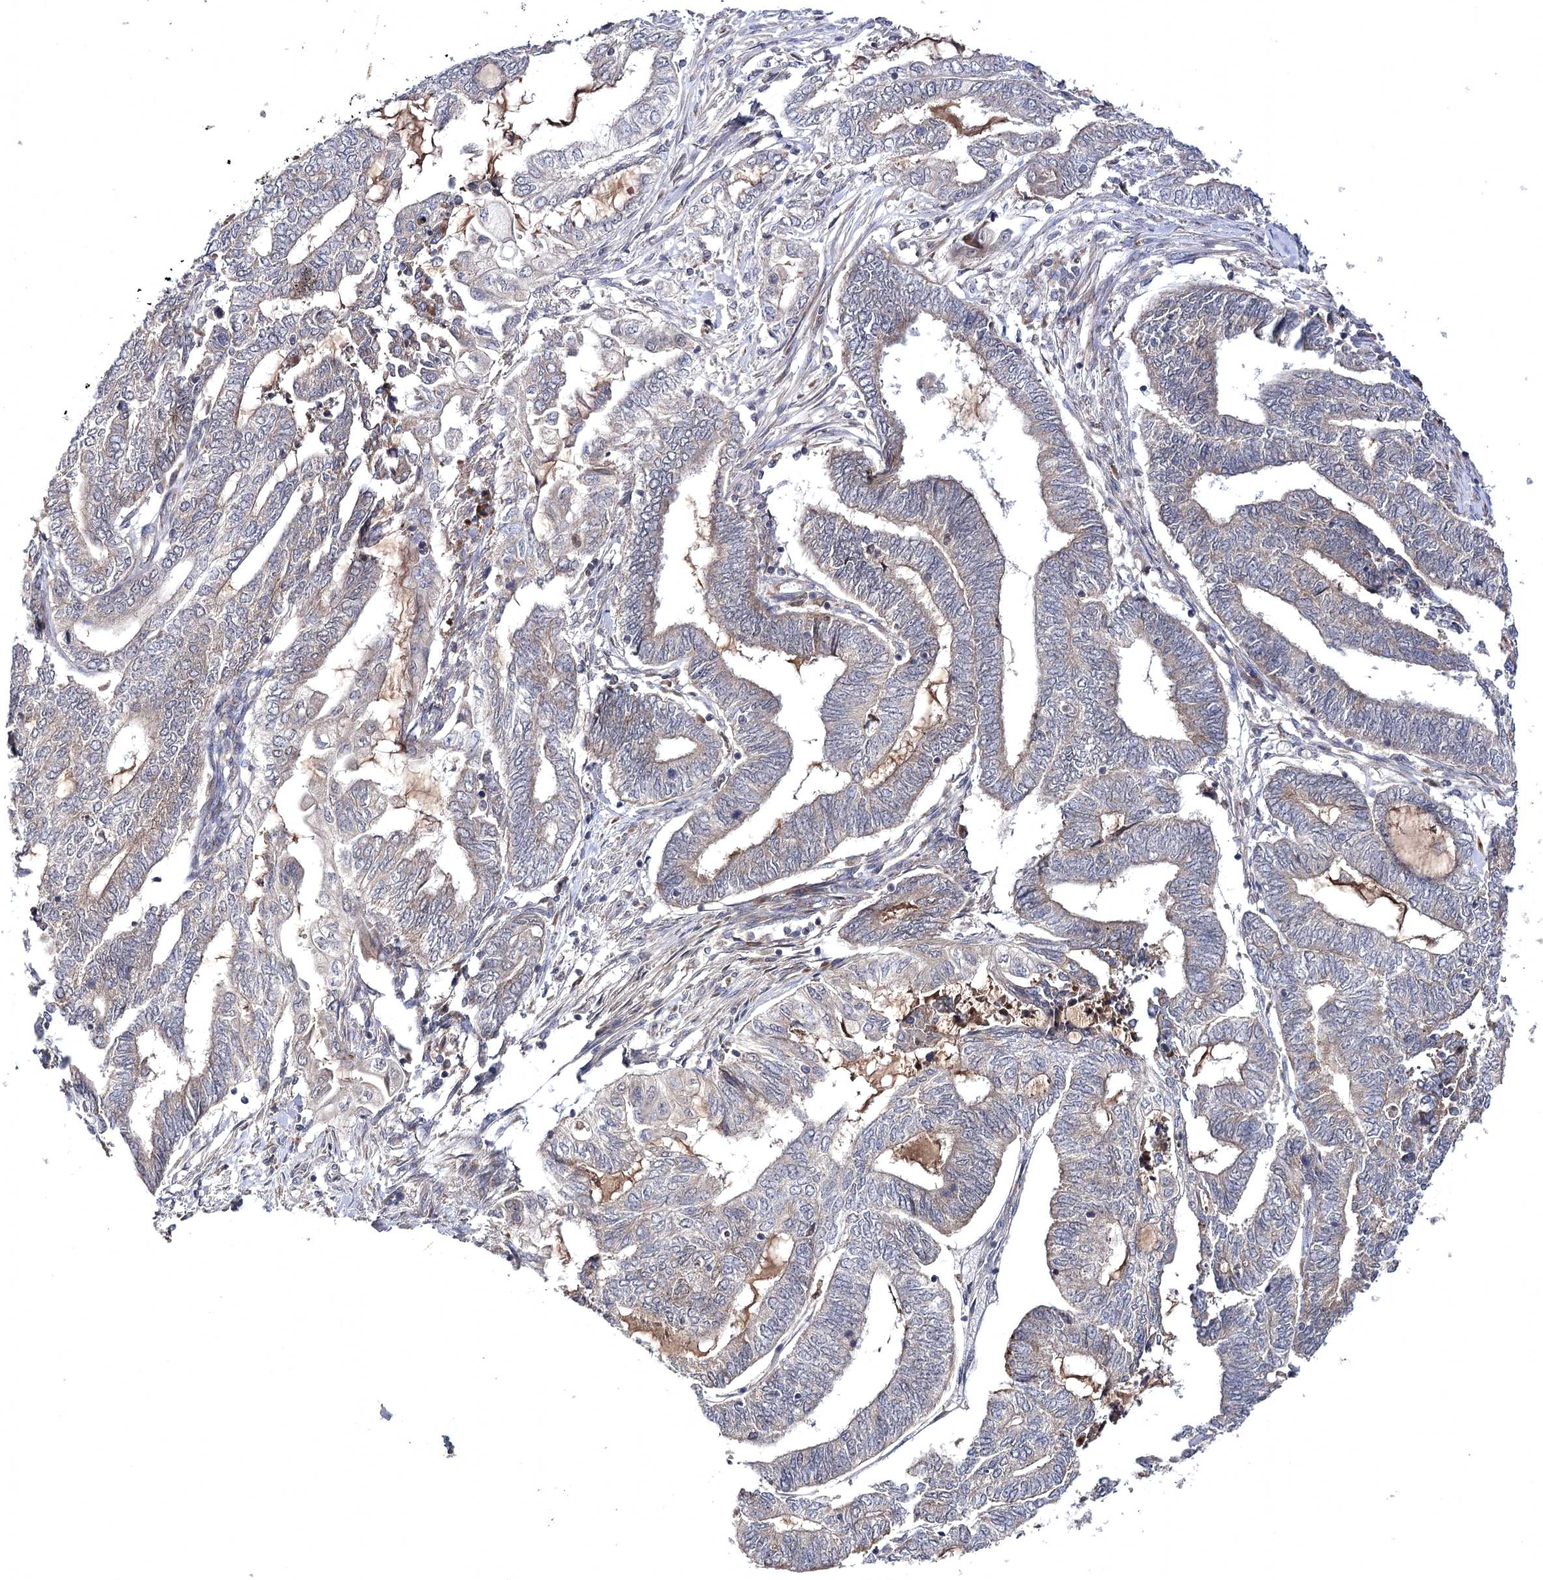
{"staining": {"intensity": "weak", "quantity": "25%-75%", "location": "cytoplasmic/membranous"}, "tissue": "endometrial cancer", "cell_type": "Tumor cells", "image_type": "cancer", "snomed": [{"axis": "morphology", "description": "Adenocarcinoma, NOS"}, {"axis": "topography", "description": "Uterus"}, {"axis": "topography", "description": "Endometrium"}], "caption": "Immunohistochemistry (IHC) staining of endometrial adenocarcinoma, which demonstrates low levels of weak cytoplasmic/membranous expression in approximately 25%-75% of tumor cells indicating weak cytoplasmic/membranous protein positivity. The staining was performed using DAB (brown) for protein detection and nuclei were counterstained in hematoxylin (blue).", "gene": "BCR", "patient": {"sex": "female", "age": 70}}